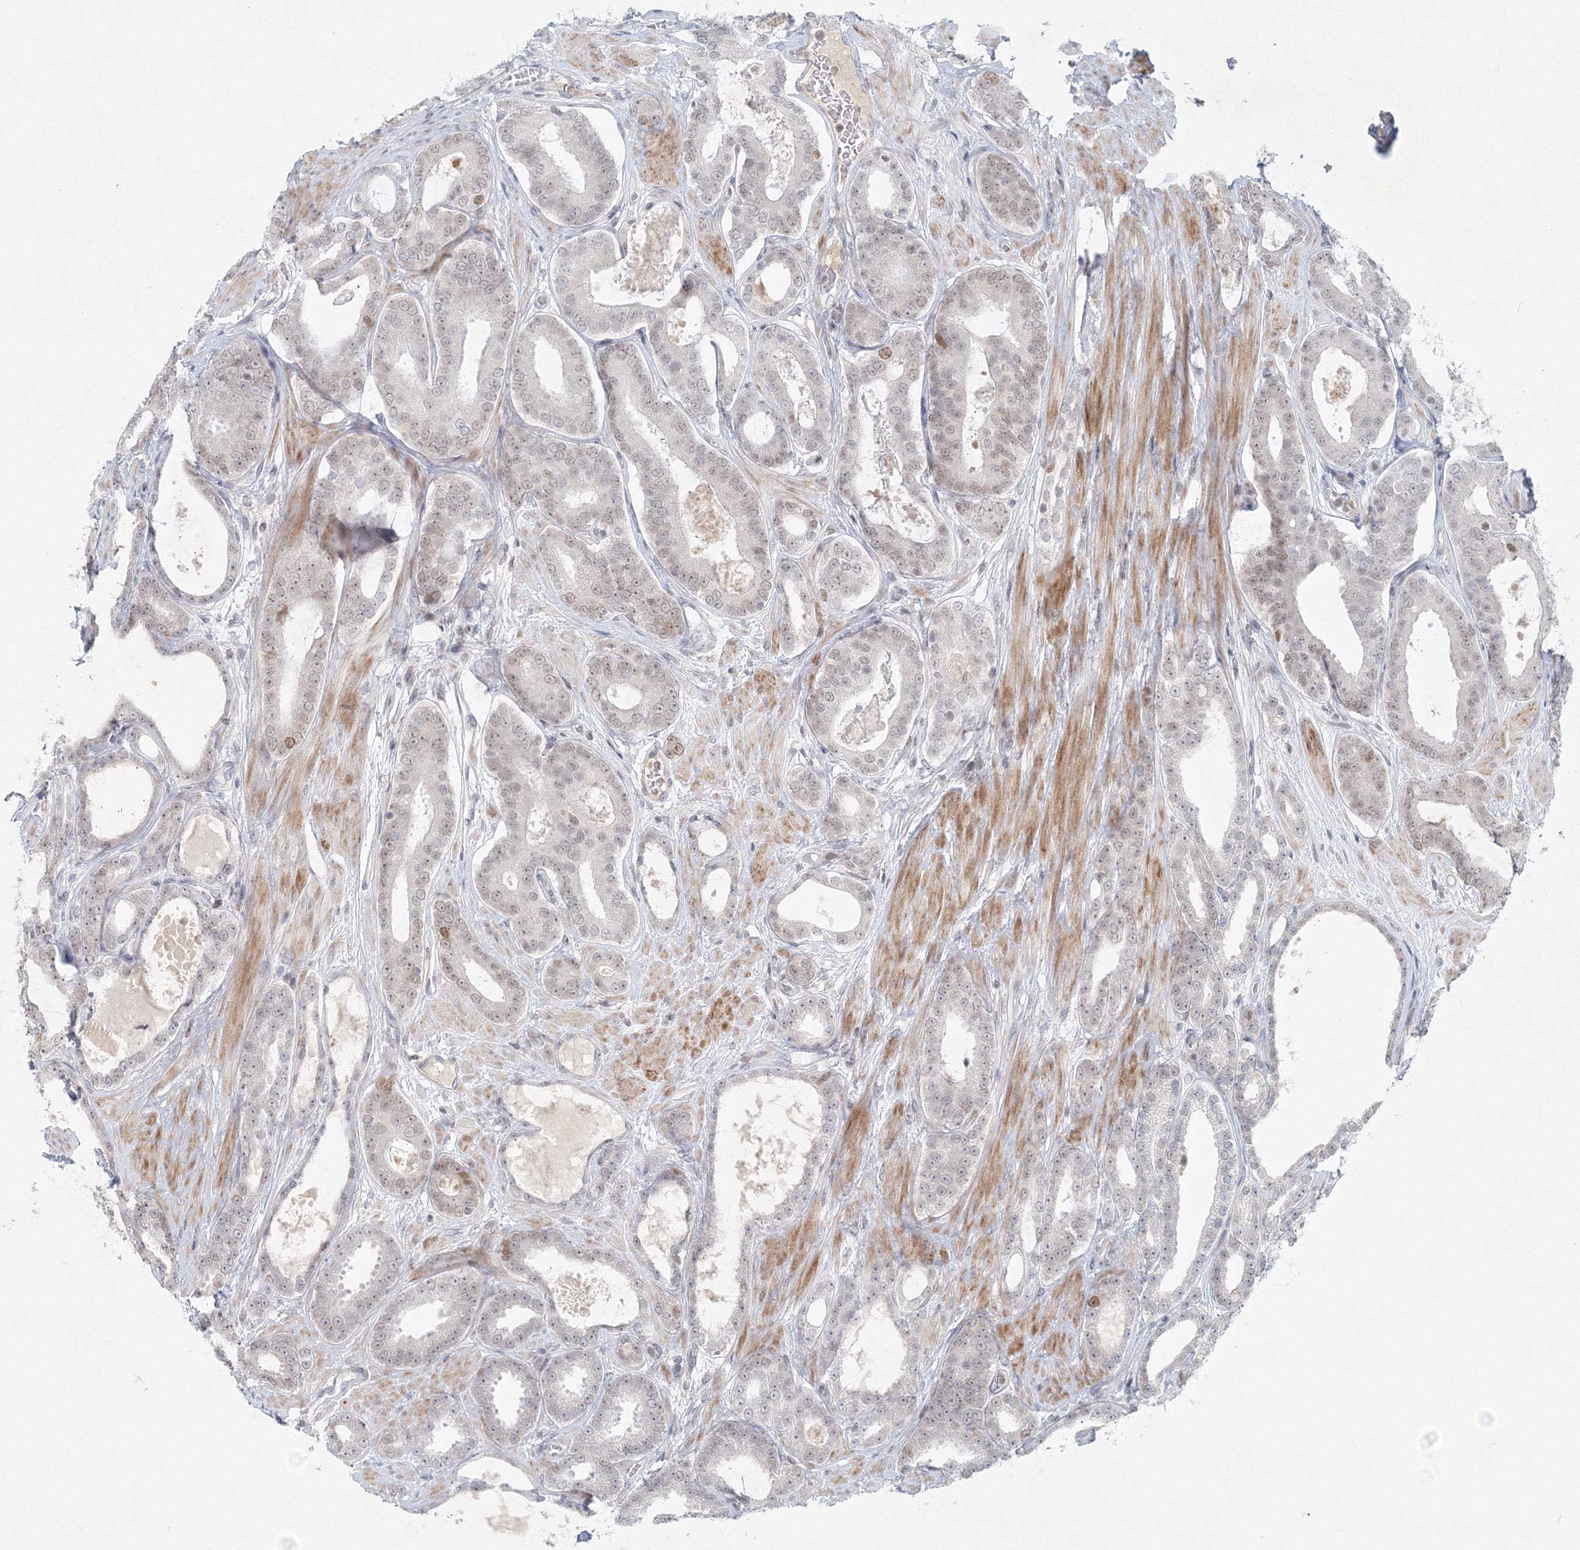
{"staining": {"intensity": "negative", "quantity": "none", "location": "none"}, "tissue": "prostate cancer", "cell_type": "Tumor cells", "image_type": "cancer", "snomed": [{"axis": "morphology", "description": "Adenocarcinoma, High grade"}, {"axis": "topography", "description": "Prostate"}], "caption": "This is an IHC photomicrograph of human adenocarcinoma (high-grade) (prostate). There is no positivity in tumor cells.", "gene": "KIF4A", "patient": {"sex": "male", "age": 60}}